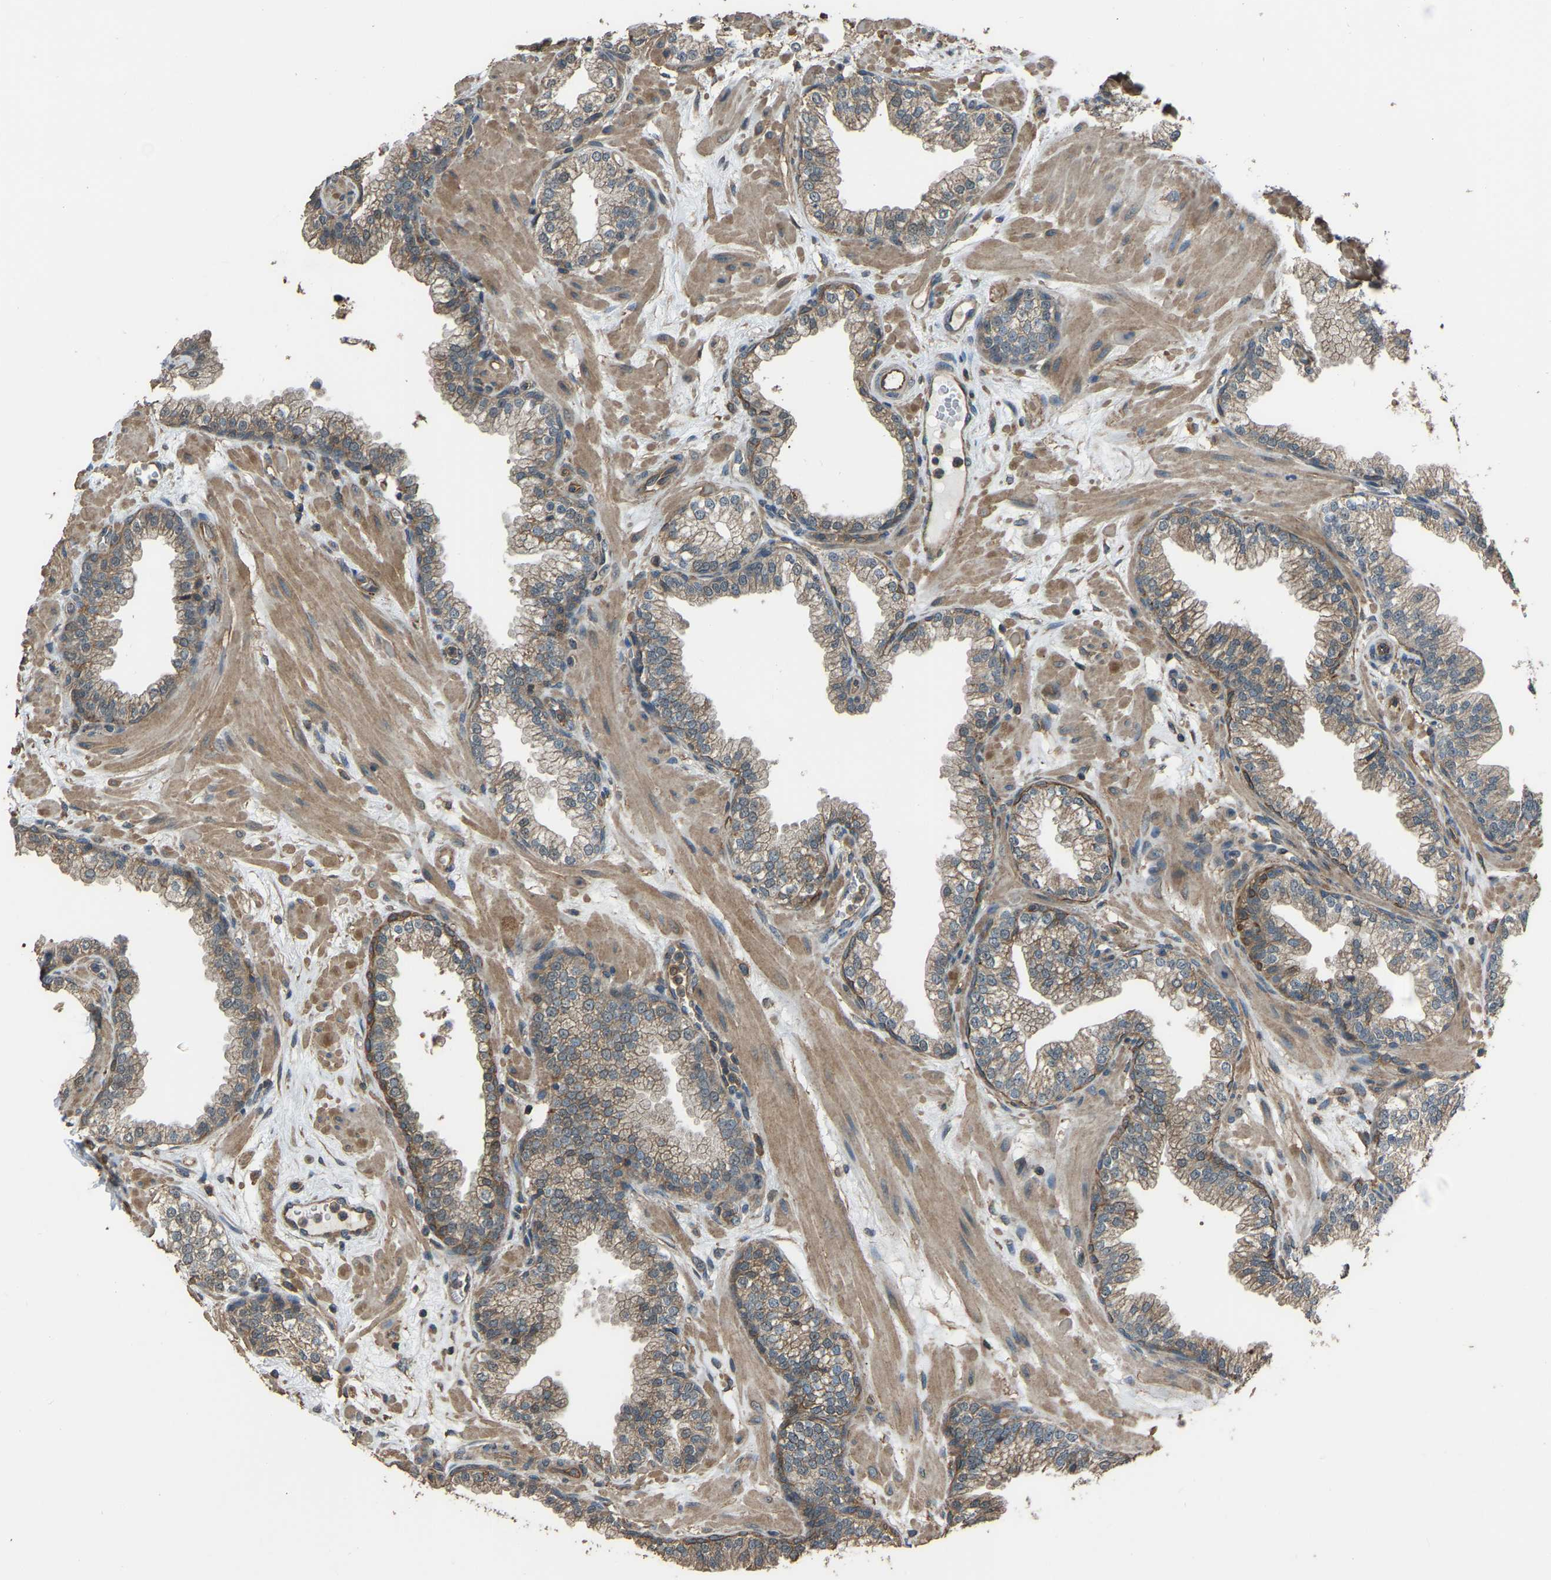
{"staining": {"intensity": "weak", "quantity": "25%-75%", "location": "cytoplasmic/membranous"}, "tissue": "prostate", "cell_type": "Glandular cells", "image_type": "normal", "snomed": [{"axis": "morphology", "description": "Normal tissue, NOS"}, {"axis": "morphology", "description": "Urothelial carcinoma, Low grade"}, {"axis": "topography", "description": "Urinary bladder"}, {"axis": "topography", "description": "Prostate"}], "caption": "This micrograph reveals benign prostate stained with IHC to label a protein in brown. The cytoplasmic/membranous of glandular cells show weak positivity for the protein. Nuclei are counter-stained blue.", "gene": "SLC4A2", "patient": {"sex": "male", "age": 60}}